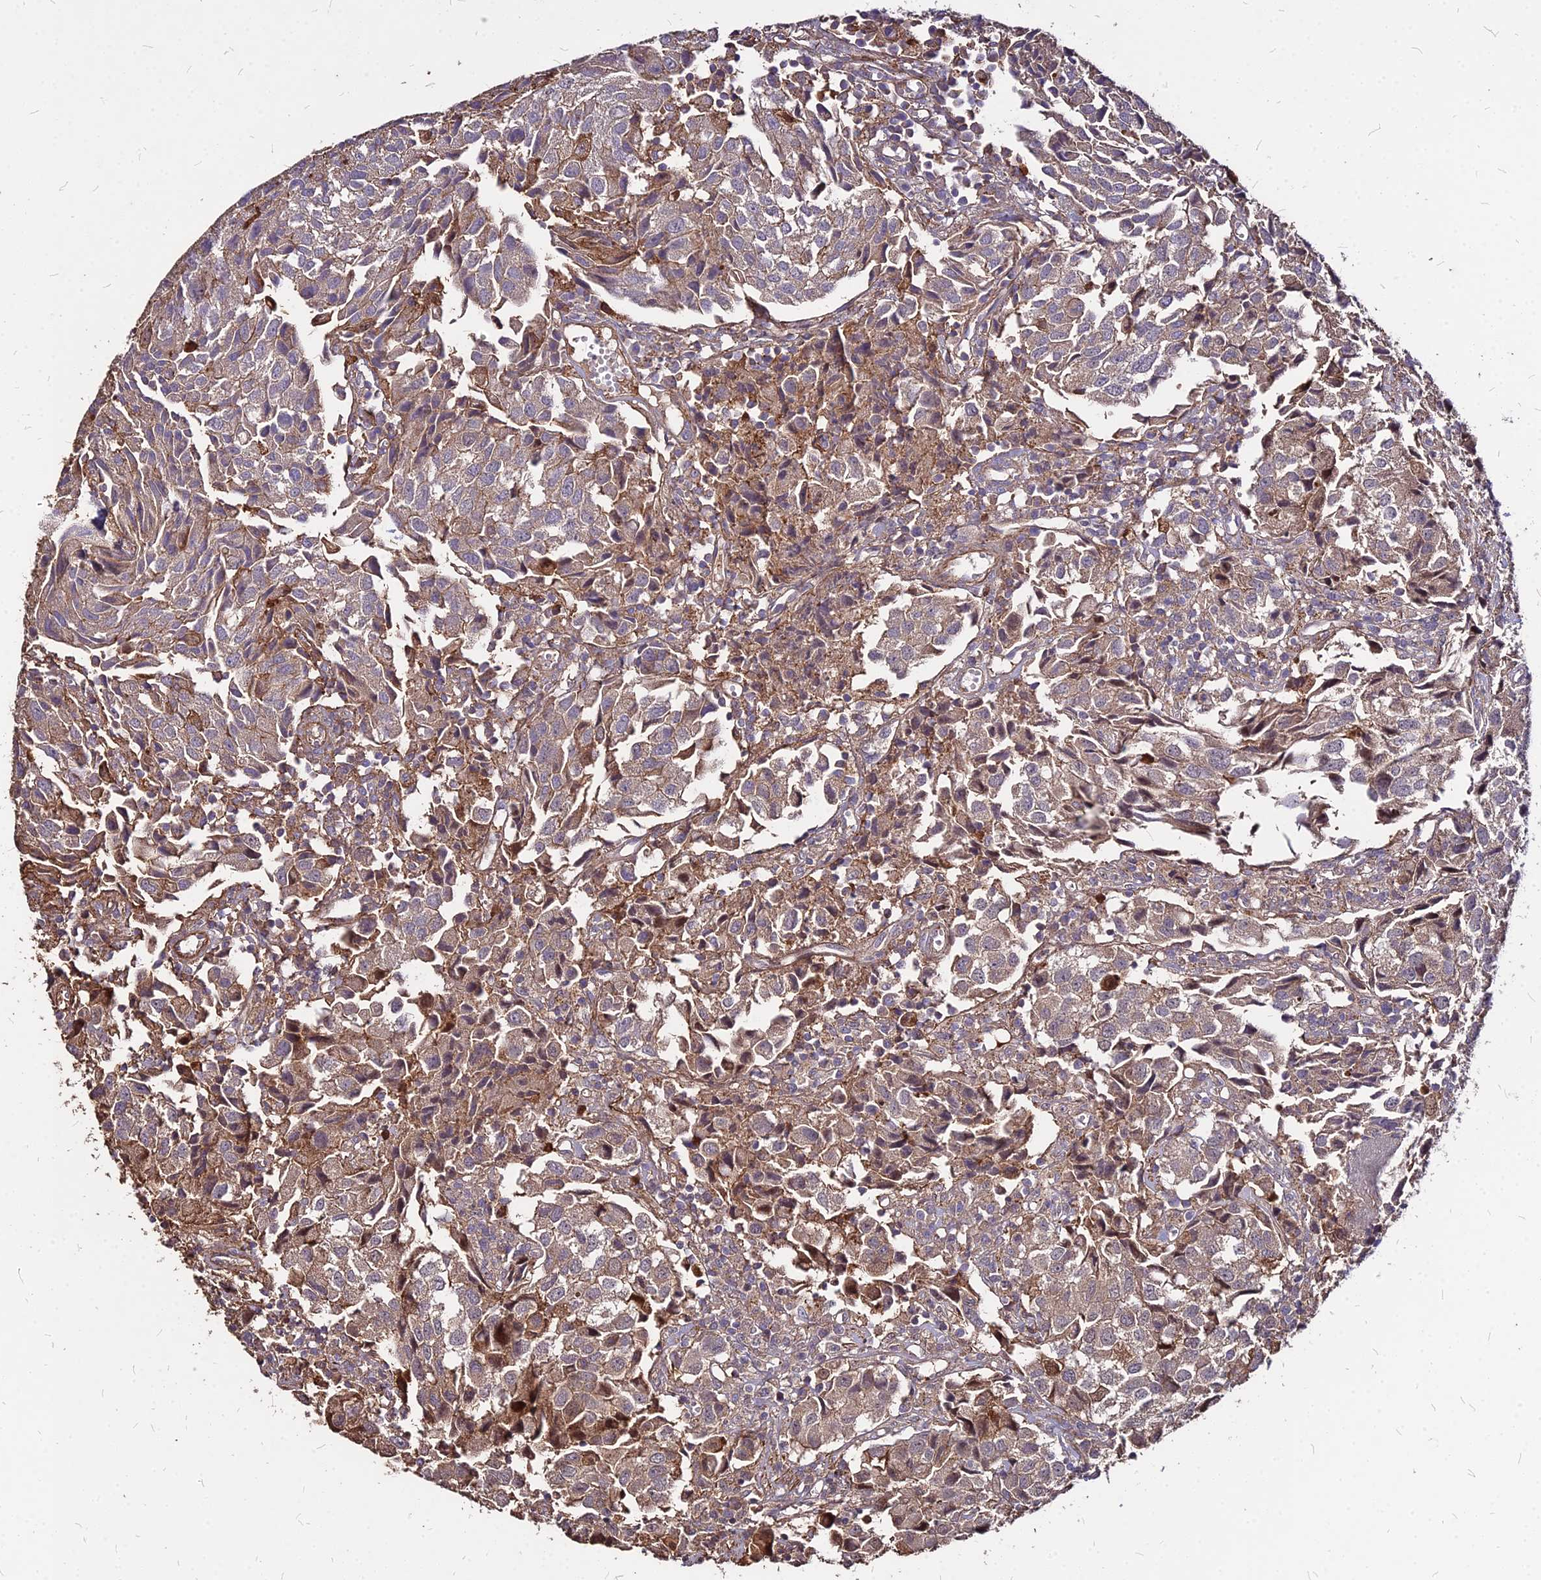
{"staining": {"intensity": "weak", "quantity": "25%-75%", "location": "cytoplasmic/membranous"}, "tissue": "urothelial cancer", "cell_type": "Tumor cells", "image_type": "cancer", "snomed": [{"axis": "morphology", "description": "Urothelial carcinoma, High grade"}, {"axis": "topography", "description": "Urinary bladder"}], "caption": "There is low levels of weak cytoplasmic/membranous staining in tumor cells of high-grade urothelial carcinoma, as demonstrated by immunohistochemical staining (brown color).", "gene": "APBA3", "patient": {"sex": "female", "age": 75}}